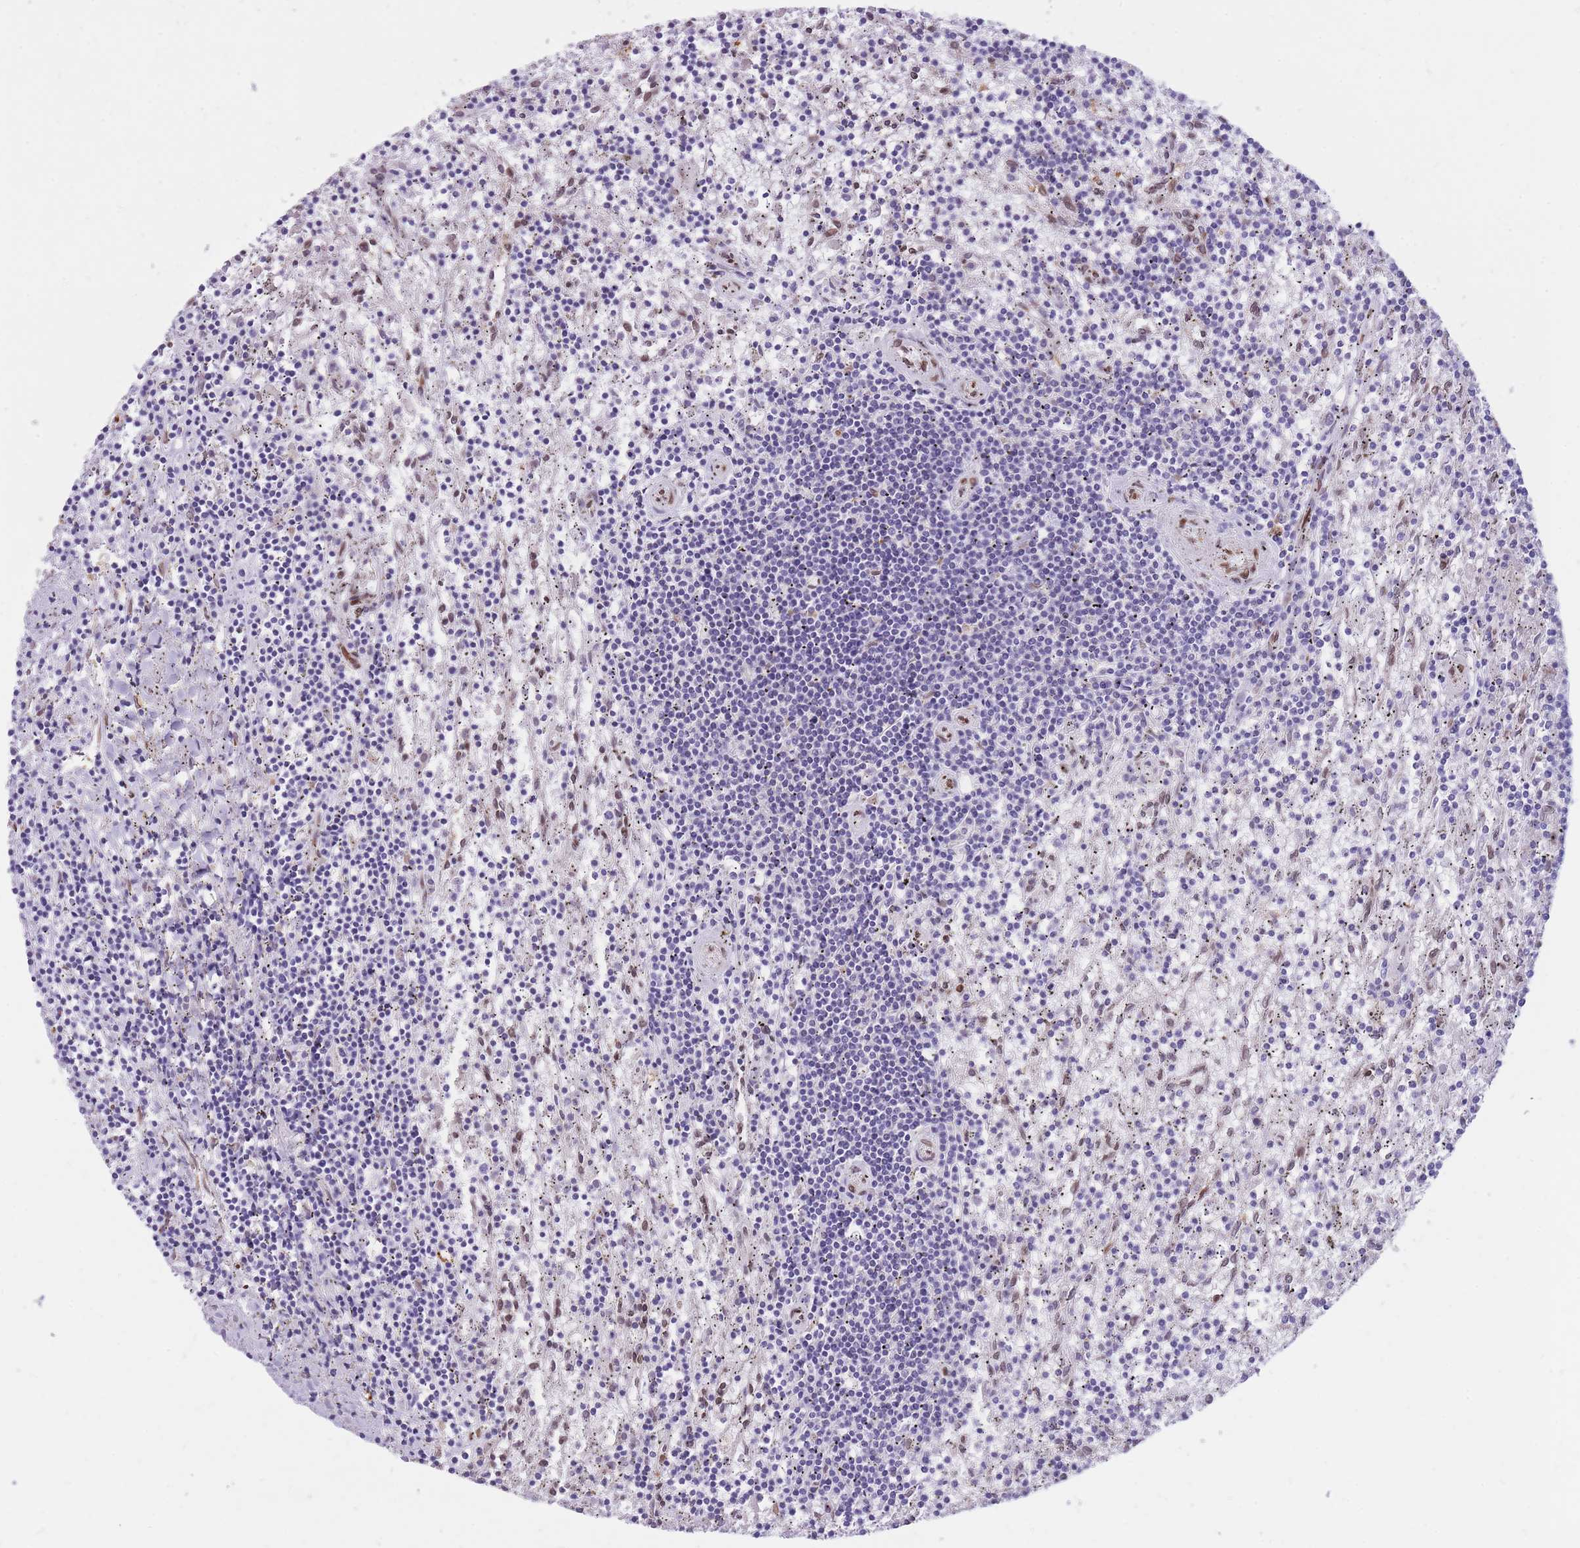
{"staining": {"intensity": "negative", "quantity": "none", "location": "none"}, "tissue": "lymphoma", "cell_type": "Tumor cells", "image_type": "cancer", "snomed": [{"axis": "morphology", "description": "Malignant lymphoma, non-Hodgkin's type, Low grade"}, {"axis": "topography", "description": "Spleen"}], "caption": "Tumor cells are negative for protein expression in human lymphoma.", "gene": "HOOK2", "patient": {"sex": "male", "age": 76}}